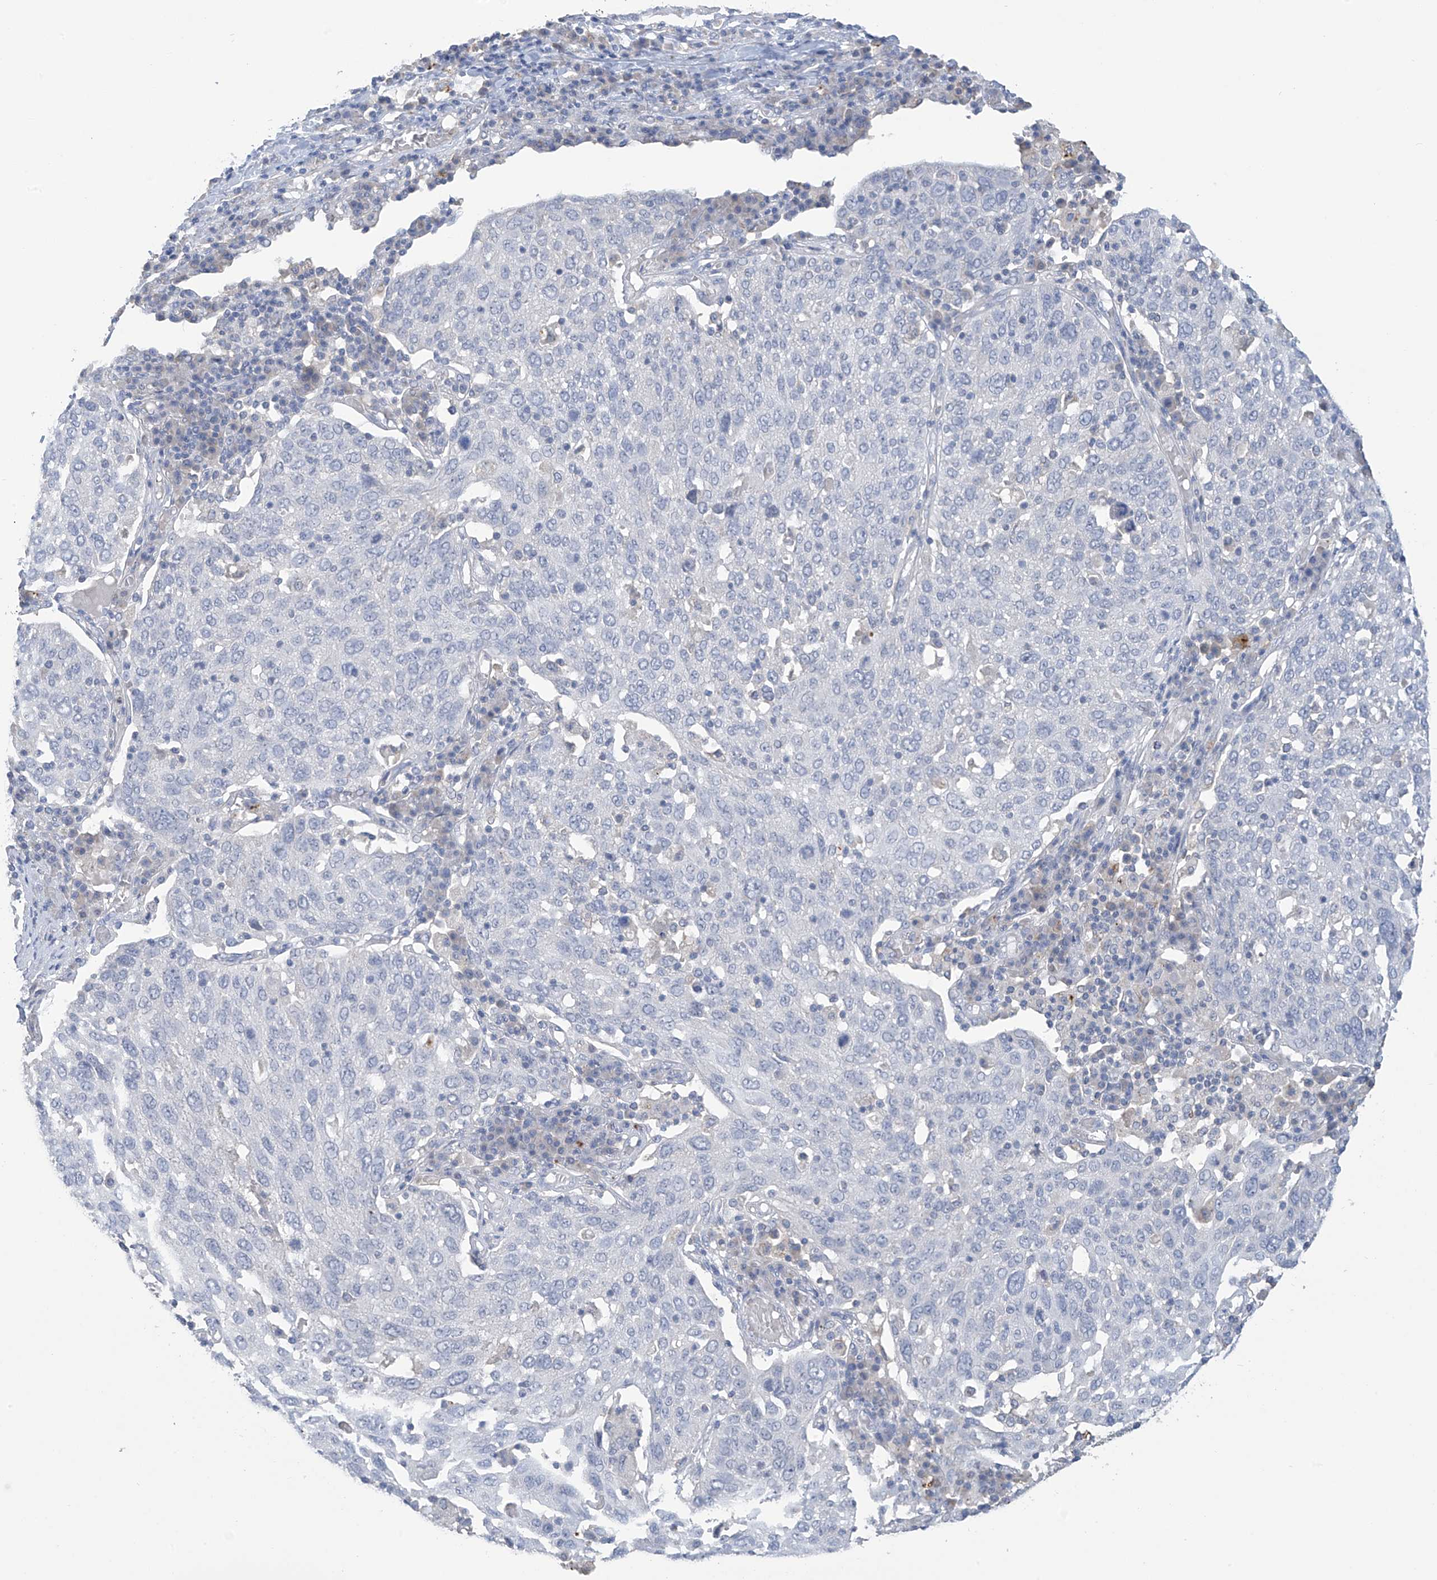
{"staining": {"intensity": "negative", "quantity": "none", "location": "none"}, "tissue": "lung cancer", "cell_type": "Tumor cells", "image_type": "cancer", "snomed": [{"axis": "morphology", "description": "Squamous cell carcinoma, NOS"}, {"axis": "topography", "description": "Lung"}], "caption": "Immunohistochemistry (IHC) of human lung cancer shows no expression in tumor cells.", "gene": "OGT", "patient": {"sex": "male", "age": 65}}